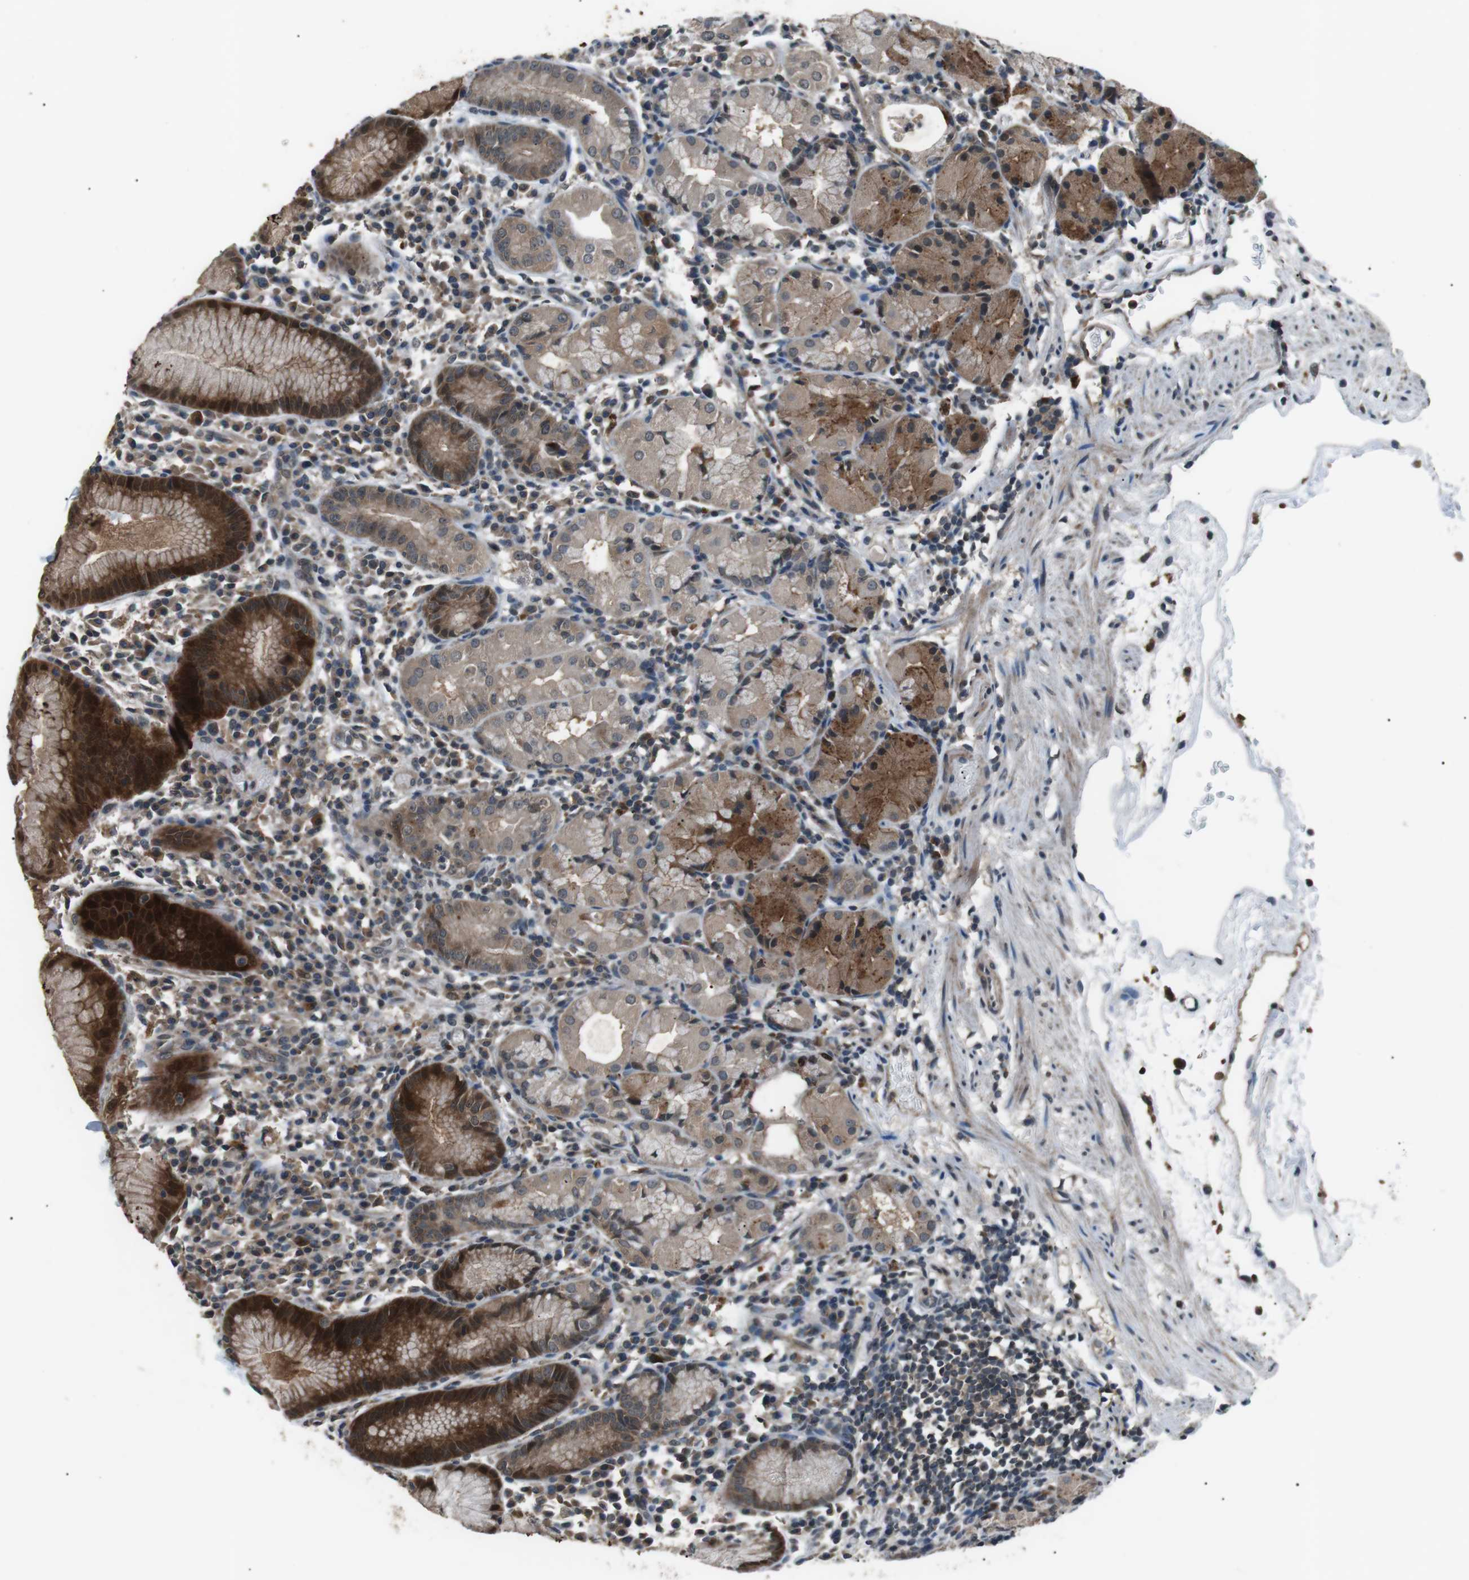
{"staining": {"intensity": "strong", "quantity": "25%-75%", "location": "cytoplasmic/membranous"}, "tissue": "stomach", "cell_type": "Glandular cells", "image_type": "normal", "snomed": [{"axis": "morphology", "description": "Normal tissue, NOS"}, {"axis": "topography", "description": "Stomach"}, {"axis": "topography", "description": "Stomach, lower"}], "caption": "A high amount of strong cytoplasmic/membranous positivity is appreciated in about 25%-75% of glandular cells in benign stomach. (Stains: DAB (3,3'-diaminobenzidine) in brown, nuclei in blue, Microscopy: brightfield microscopy at high magnification).", "gene": "NEK7", "patient": {"sex": "female", "age": 75}}